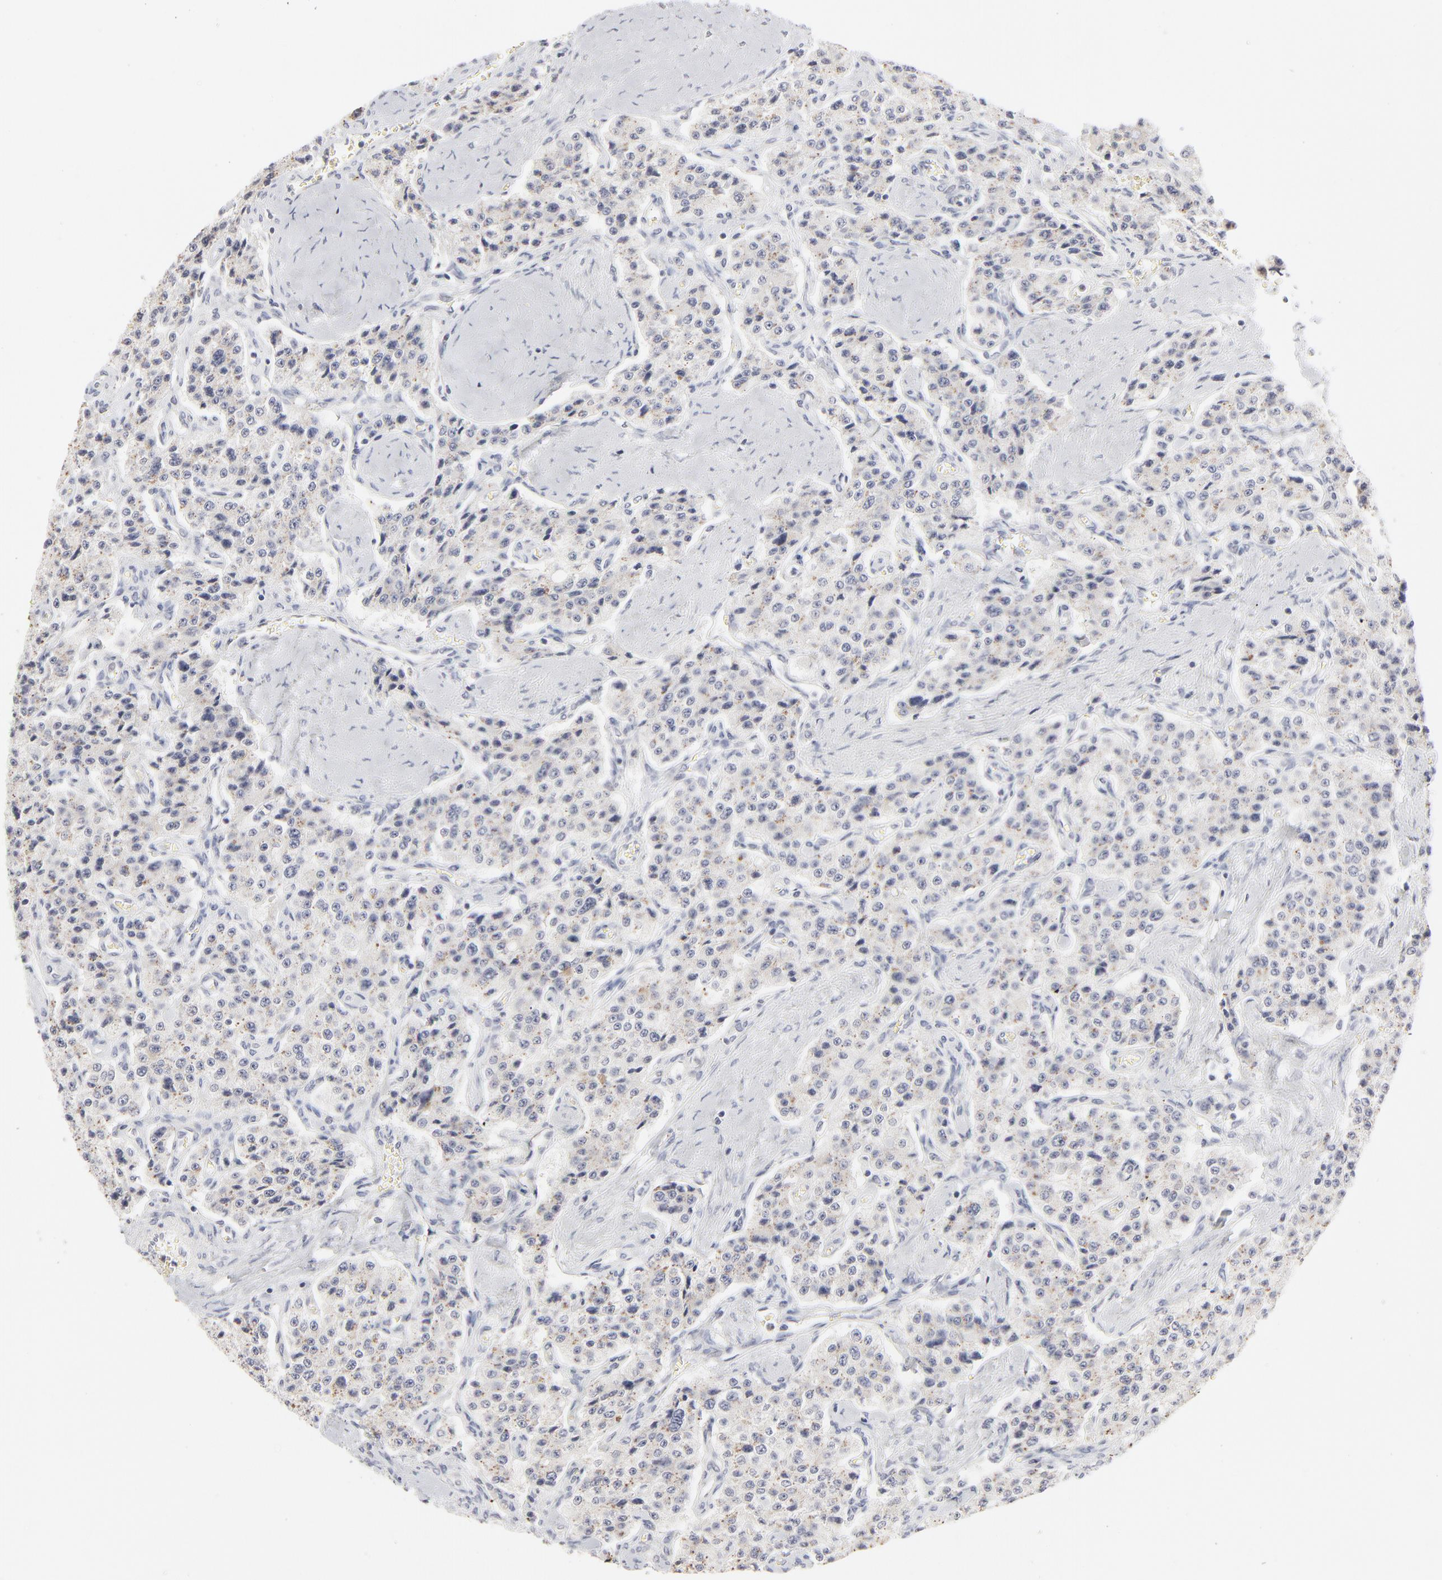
{"staining": {"intensity": "weak", "quantity": "25%-75%", "location": "cytoplasmic/membranous"}, "tissue": "carcinoid", "cell_type": "Tumor cells", "image_type": "cancer", "snomed": [{"axis": "morphology", "description": "Carcinoid, malignant, NOS"}, {"axis": "topography", "description": "Small intestine"}], "caption": "The photomicrograph displays a brown stain indicating the presence of a protein in the cytoplasmic/membranous of tumor cells in carcinoid. (brown staining indicates protein expression, while blue staining denotes nuclei).", "gene": "RBM3", "patient": {"sex": "male", "age": 52}}